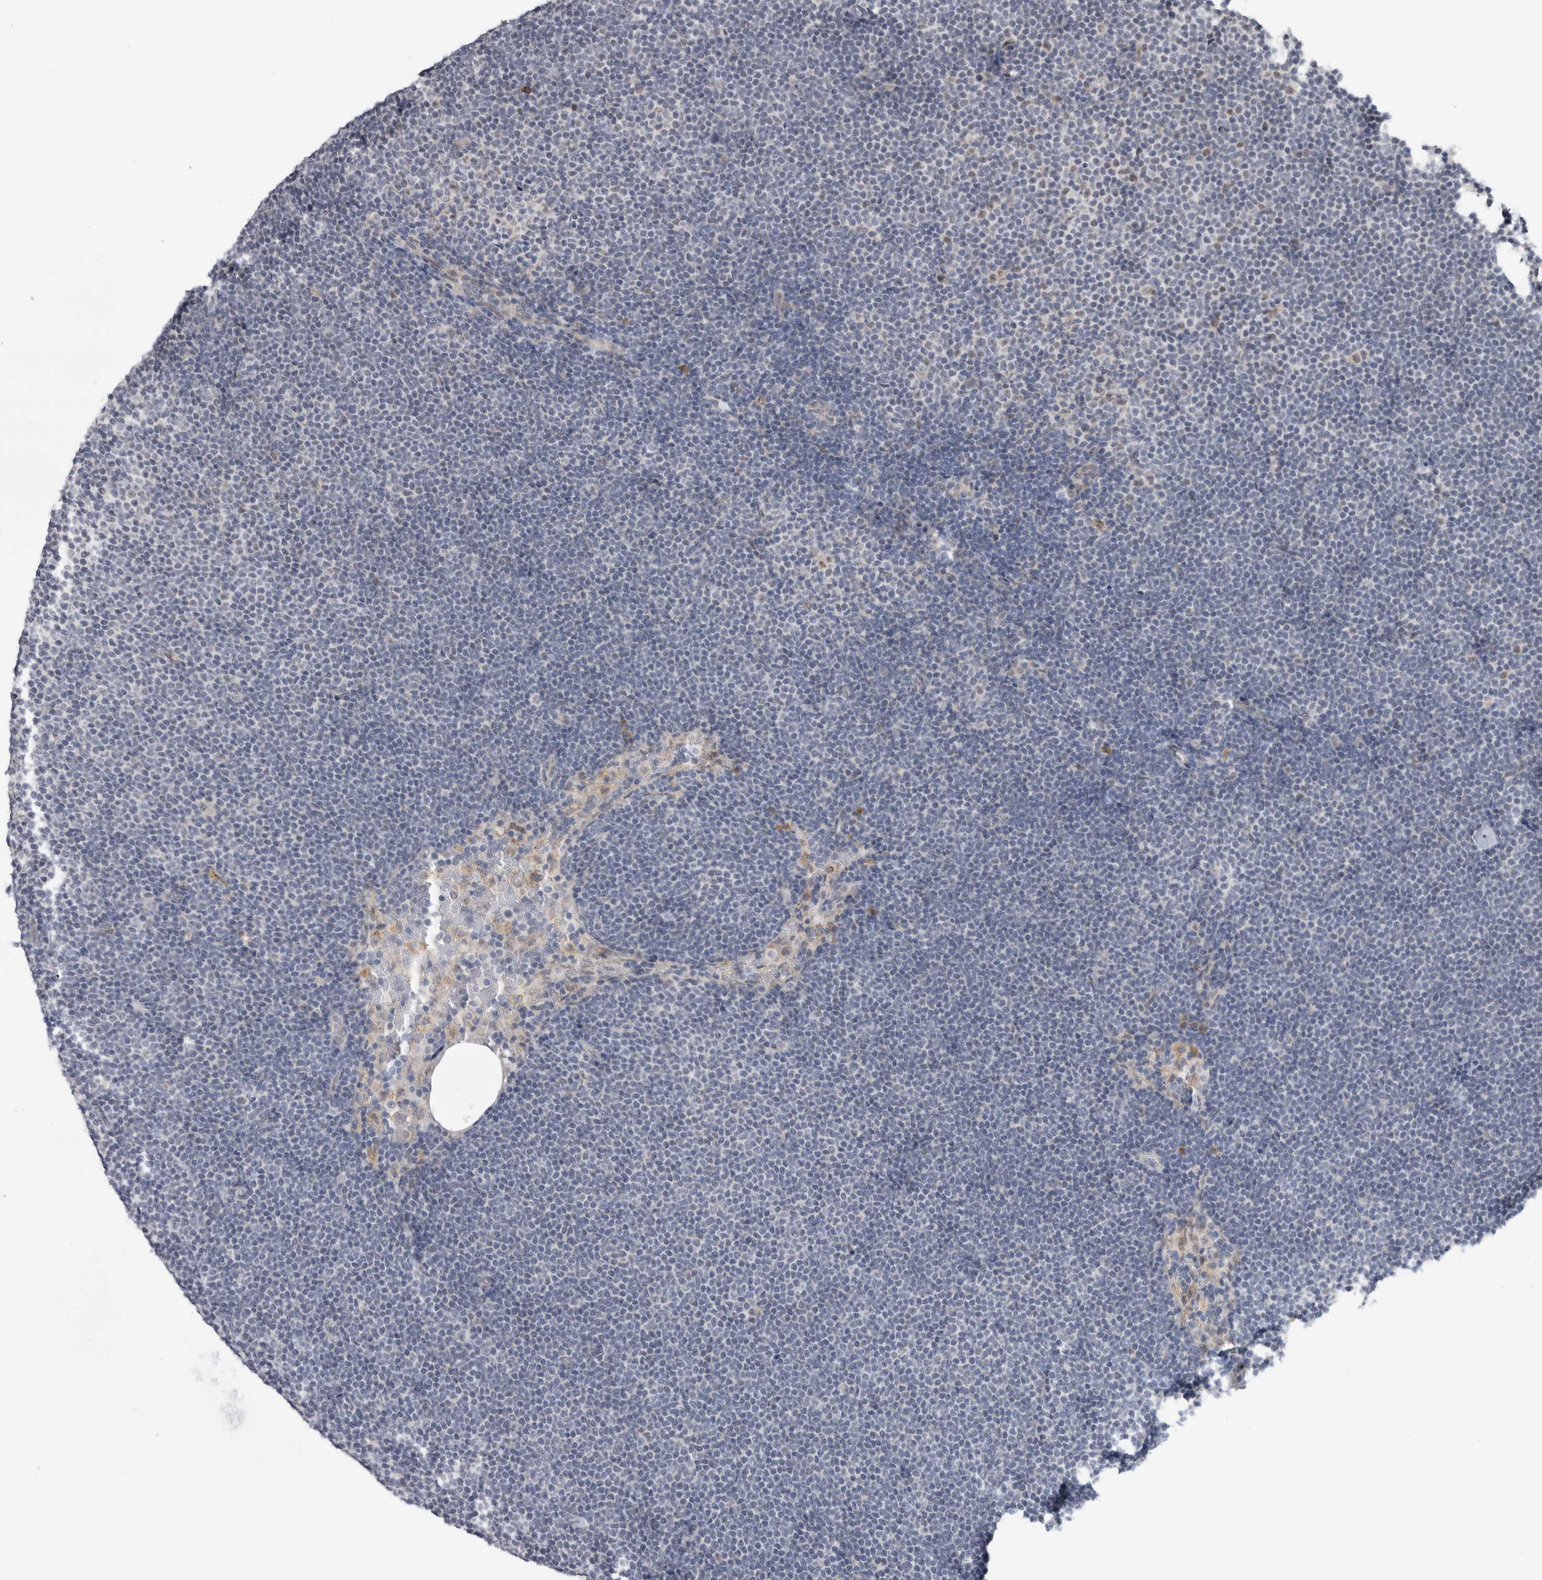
{"staining": {"intensity": "negative", "quantity": "none", "location": "none"}, "tissue": "lymphoma", "cell_type": "Tumor cells", "image_type": "cancer", "snomed": [{"axis": "morphology", "description": "Malignant lymphoma, non-Hodgkin's type, Low grade"}, {"axis": "topography", "description": "Lymph node"}], "caption": "Immunohistochemistry (IHC) of human lymphoma exhibits no expression in tumor cells.", "gene": "TMEM242", "patient": {"sex": "female", "age": 53}}